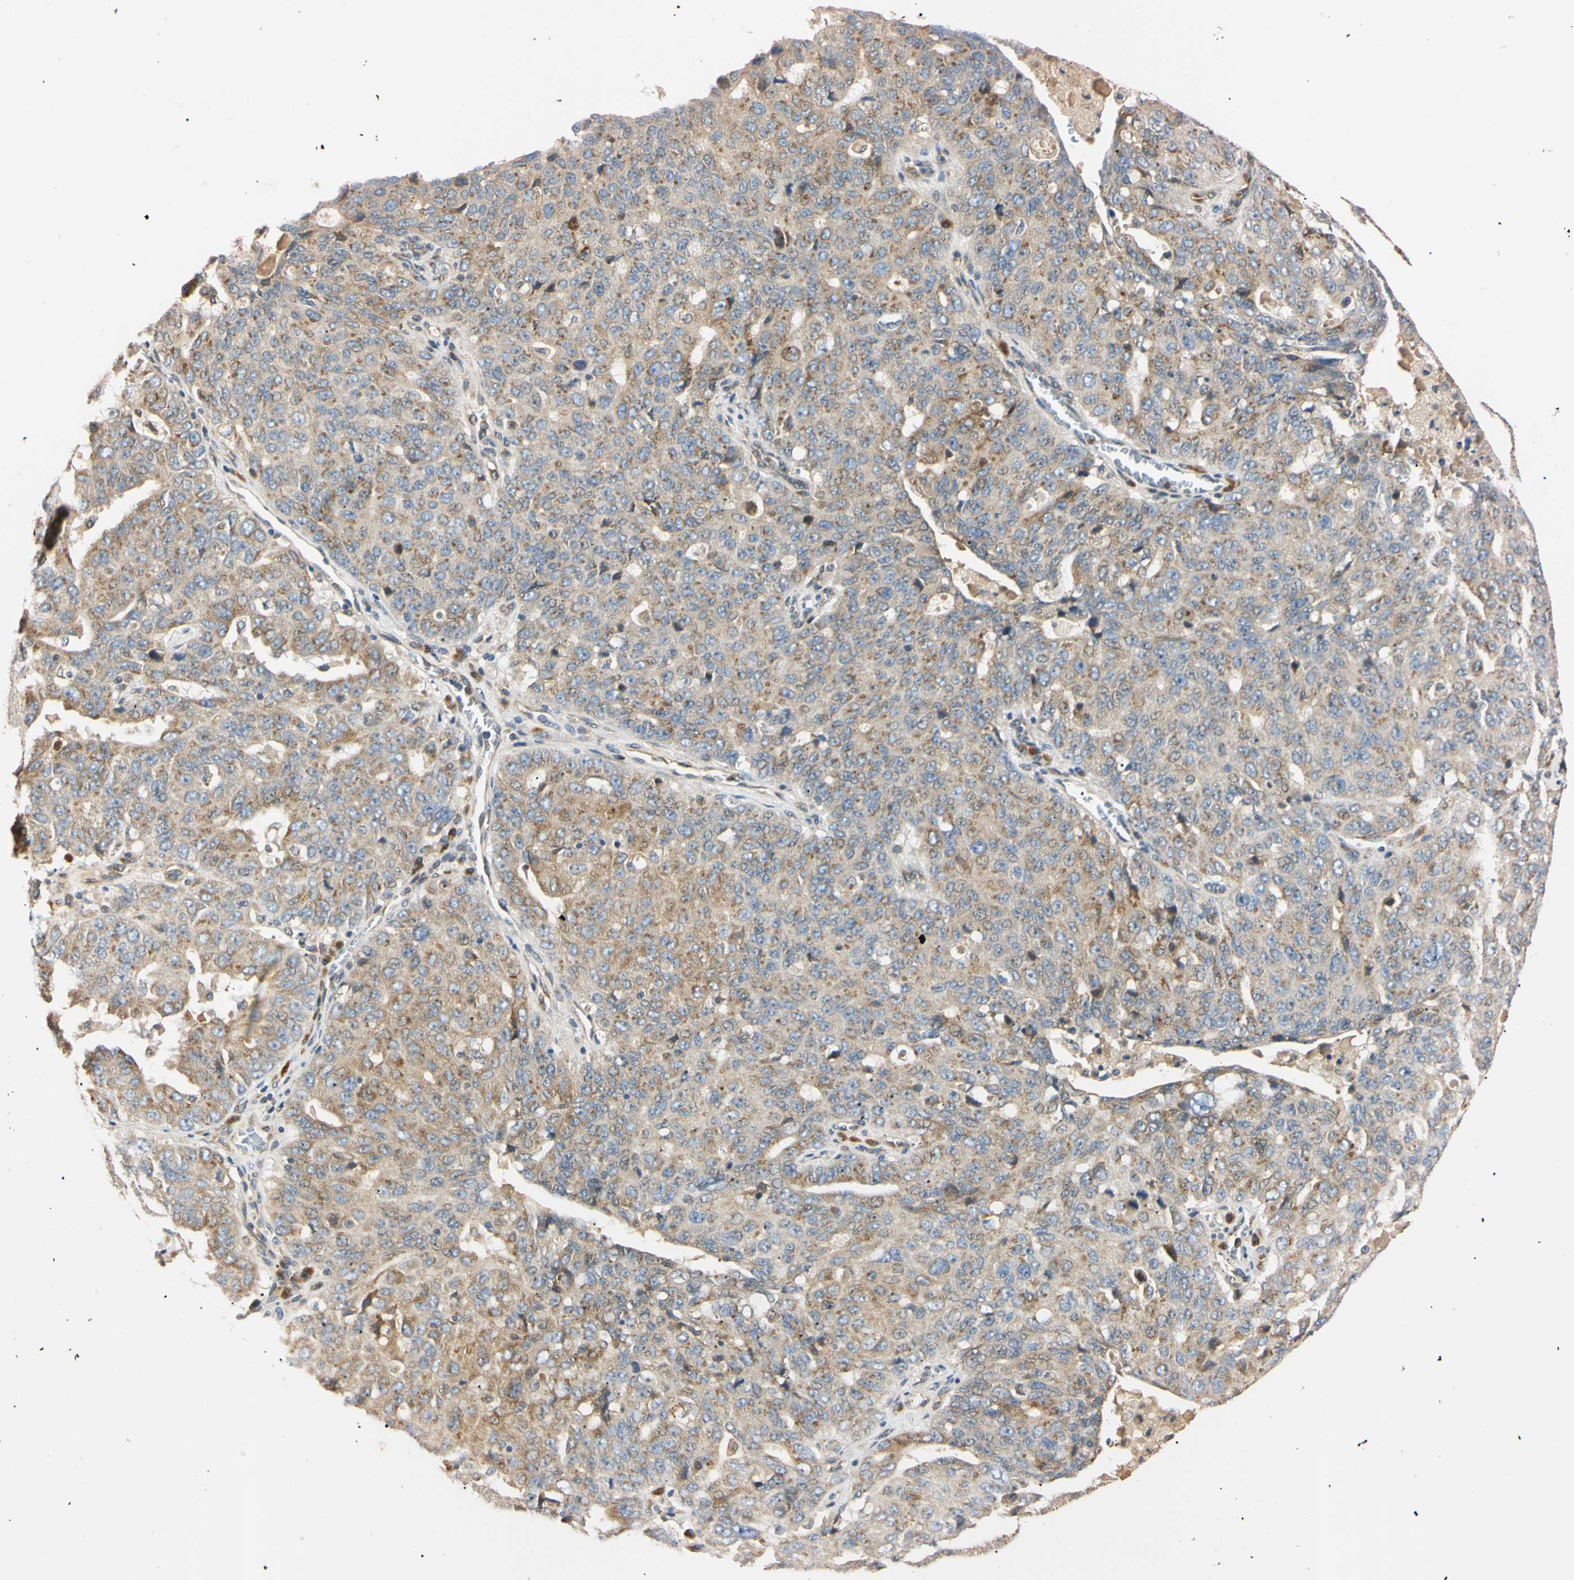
{"staining": {"intensity": "weak", "quantity": ">75%", "location": "cytoplasmic/membranous"}, "tissue": "ovarian cancer", "cell_type": "Tumor cells", "image_type": "cancer", "snomed": [{"axis": "morphology", "description": "Carcinoma, endometroid"}, {"axis": "topography", "description": "Ovary"}], "caption": "Ovarian cancer tissue exhibits weak cytoplasmic/membranous staining in approximately >75% of tumor cells, visualized by immunohistochemistry. (DAB = brown stain, brightfield microscopy at high magnification).", "gene": "IER3IP1", "patient": {"sex": "female", "age": 62}}